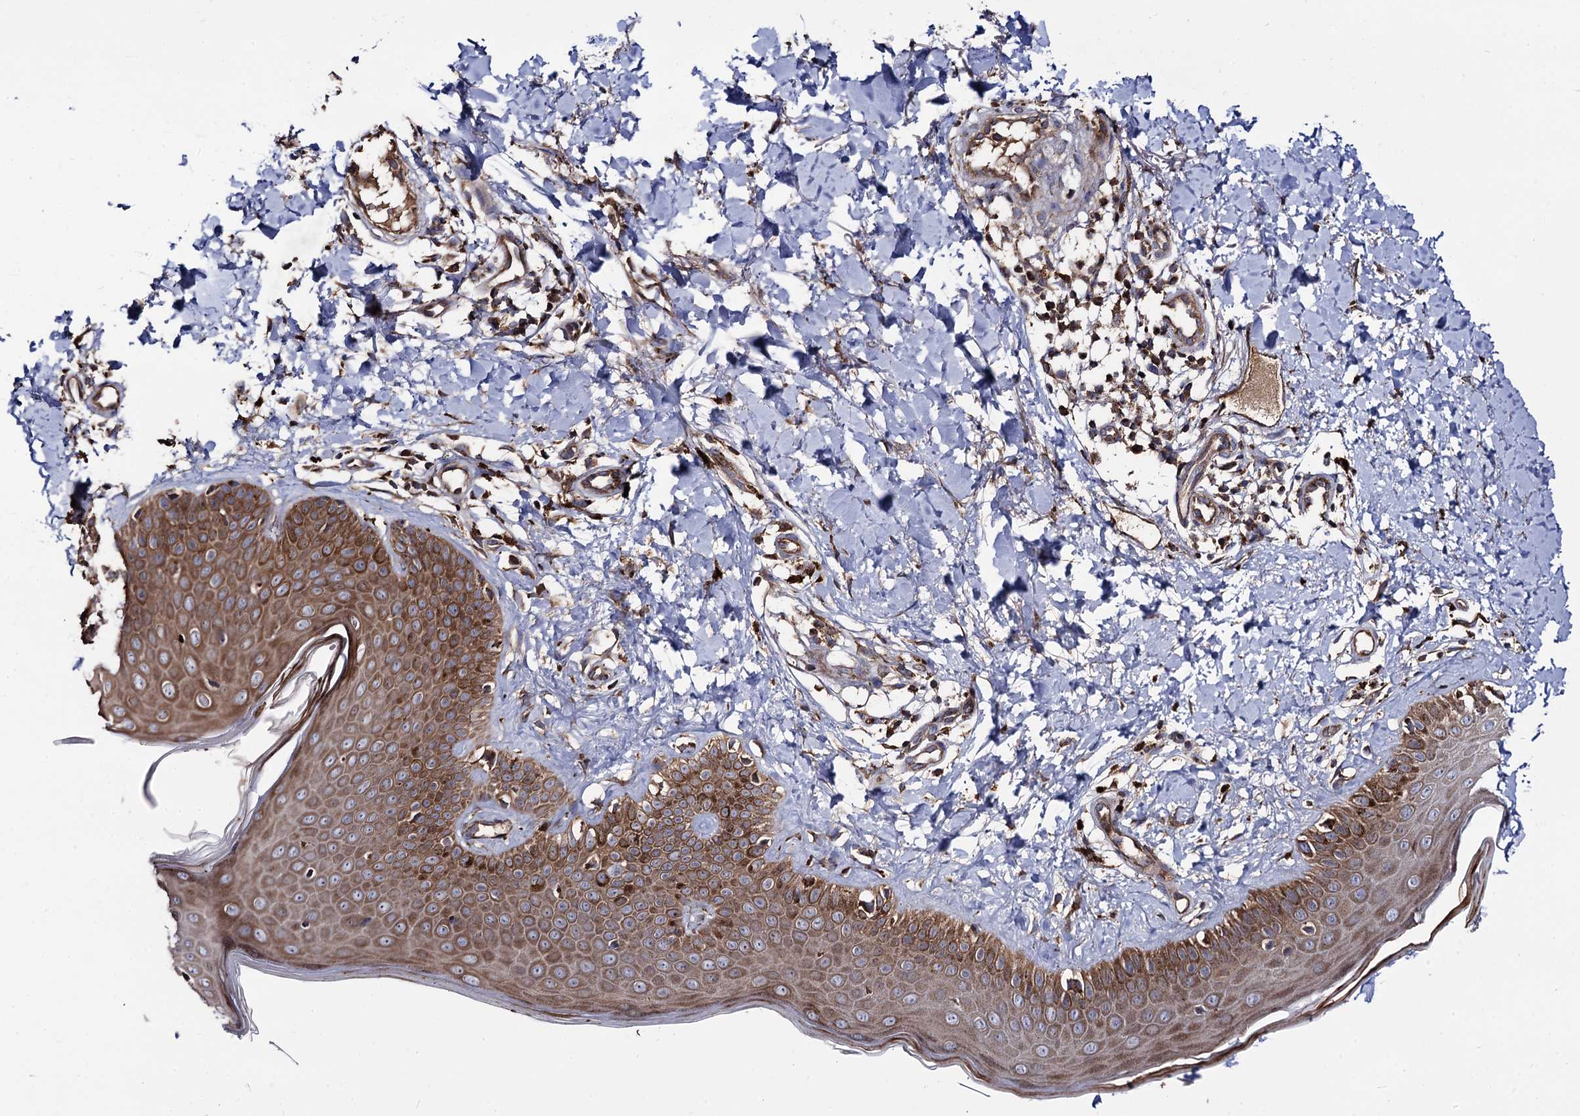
{"staining": {"intensity": "moderate", "quantity": ">75%", "location": "cytoplasmic/membranous"}, "tissue": "skin", "cell_type": "Fibroblasts", "image_type": "normal", "snomed": [{"axis": "morphology", "description": "Normal tissue, NOS"}, {"axis": "topography", "description": "Skin"}], "caption": "IHC (DAB (3,3'-diaminobenzidine)) staining of unremarkable skin demonstrates moderate cytoplasmic/membranous protein expression in approximately >75% of fibroblasts.", "gene": "IQCH", "patient": {"sex": "male", "age": 52}}